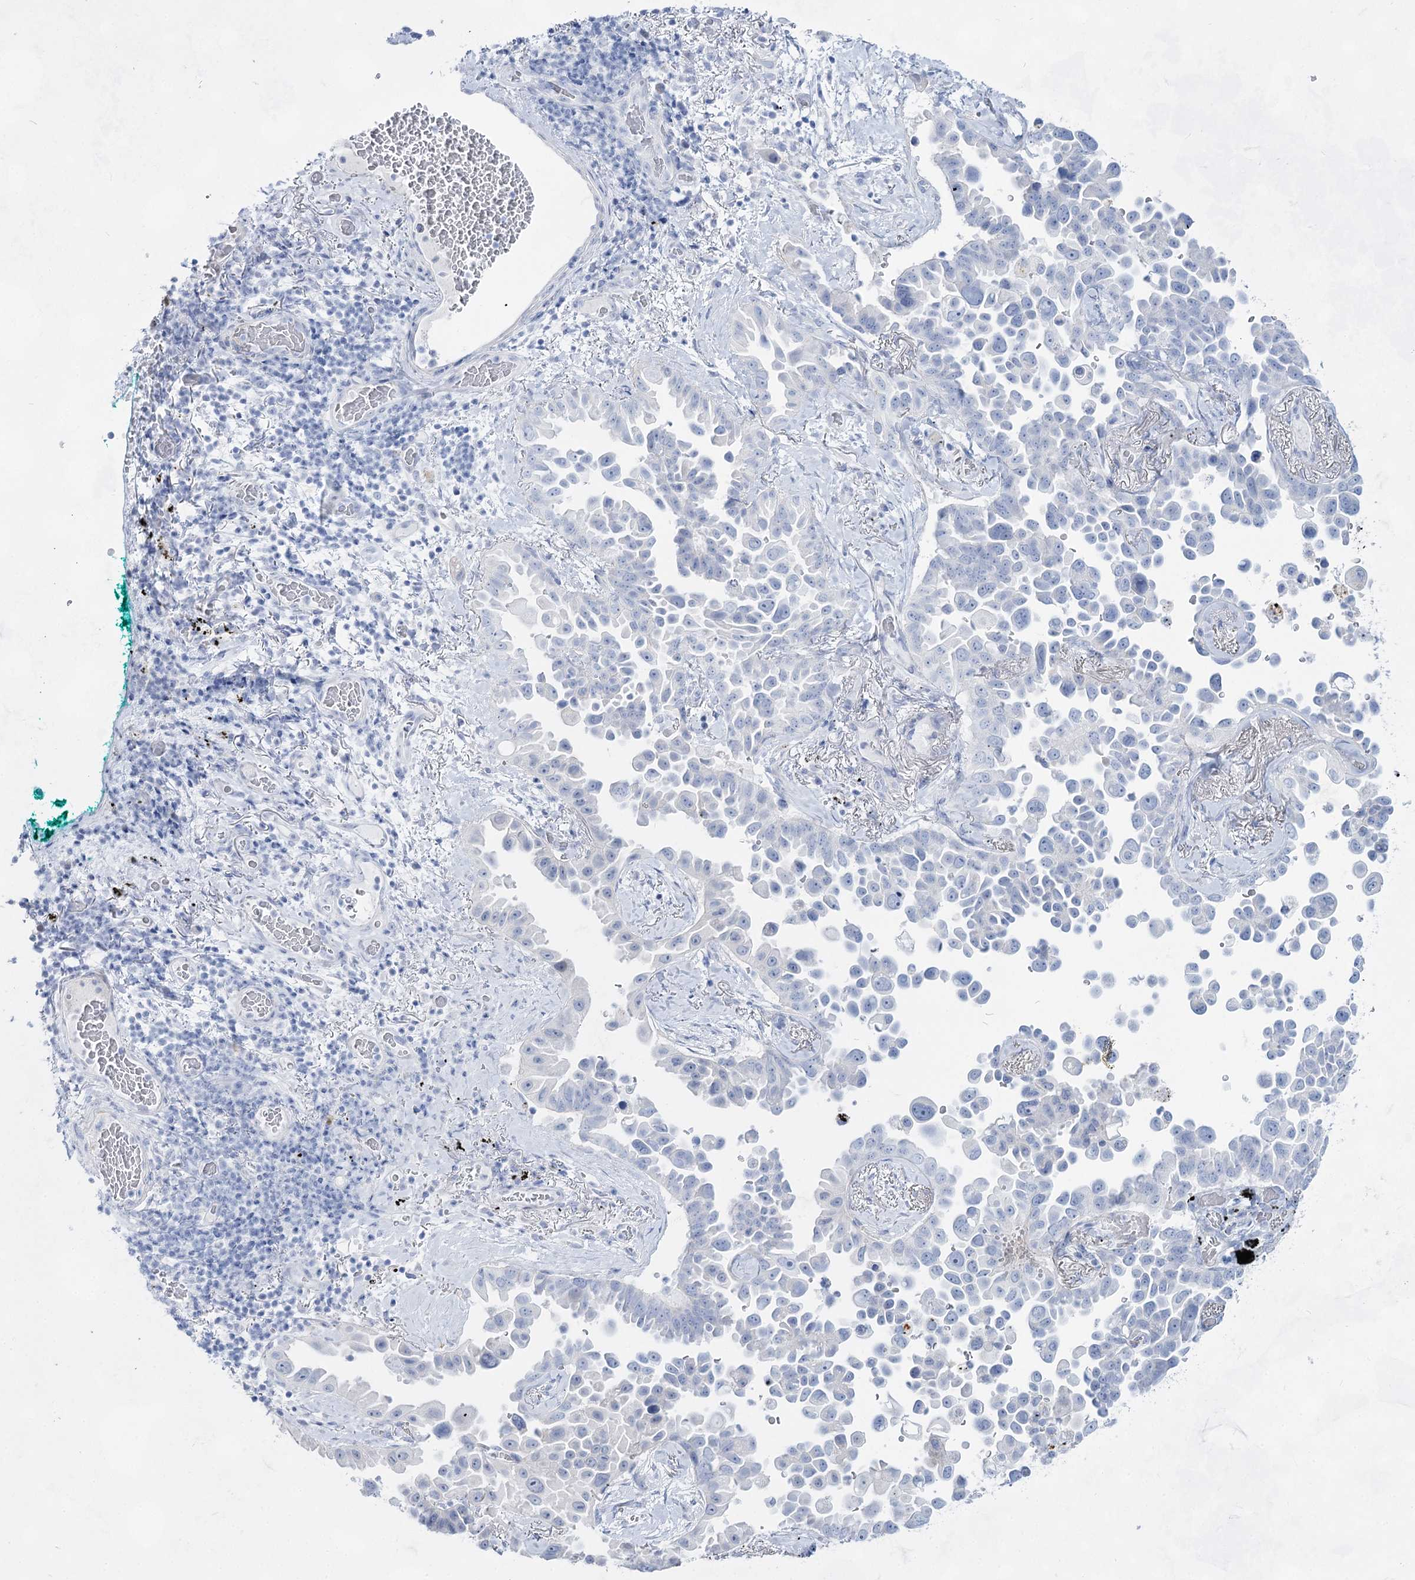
{"staining": {"intensity": "negative", "quantity": "none", "location": "none"}, "tissue": "lung cancer", "cell_type": "Tumor cells", "image_type": "cancer", "snomed": [{"axis": "morphology", "description": "Adenocarcinoma, NOS"}, {"axis": "topography", "description": "Lung"}], "caption": "This is an immunohistochemistry (IHC) photomicrograph of lung adenocarcinoma. There is no positivity in tumor cells.", "gene": "ACRV1", "patient": {"sex": "female", "age": 67}}